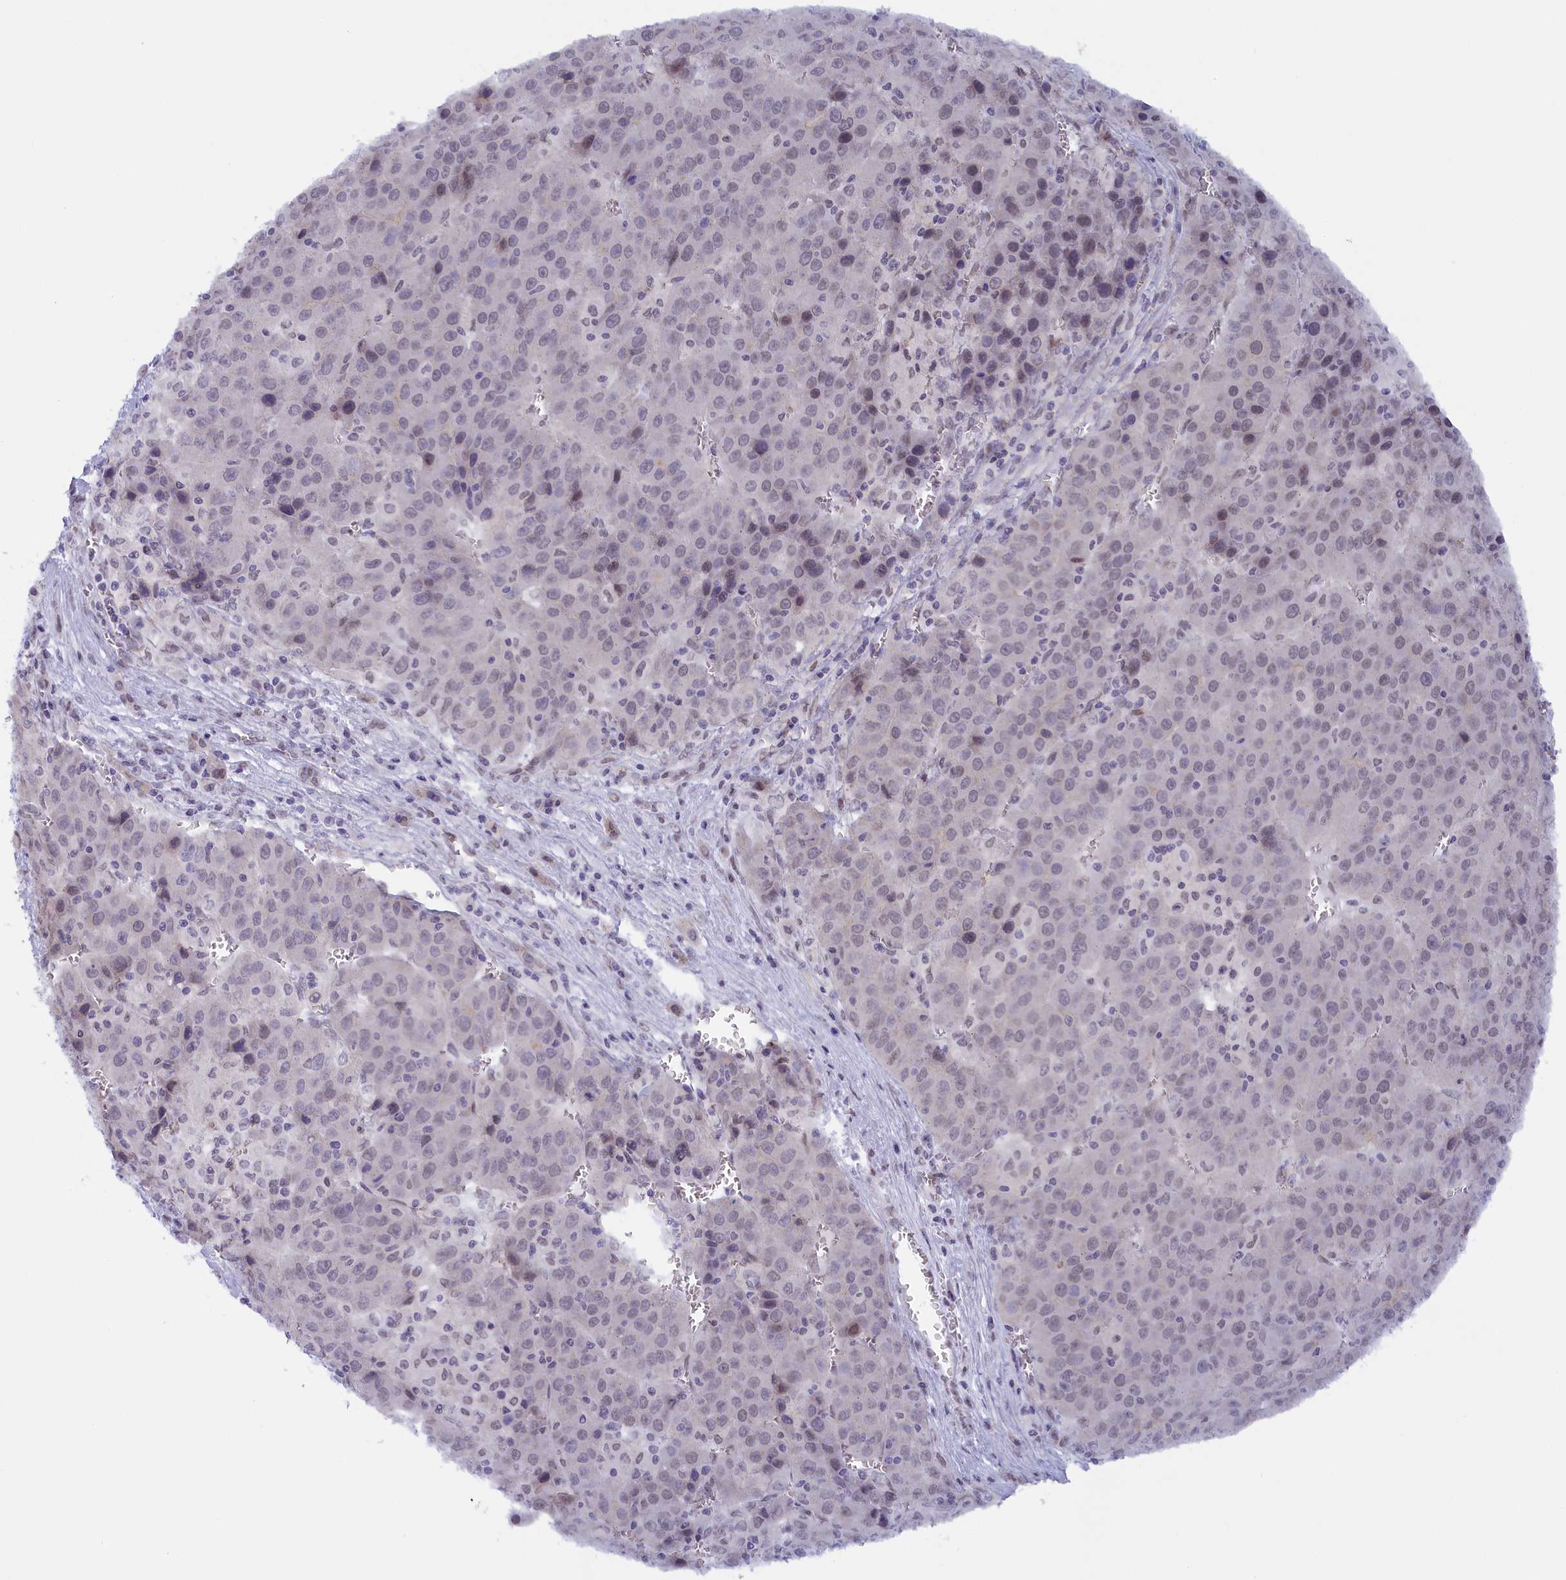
{"staining": {"intensity": "weak", "quantity": "25%-75%", "location": "nuclear"}, "tissue": "liver cancer", "cell_type": "Tumor cells", "image_type": "cancer", "snomed": [{"axis": "morphology", "description": "Carcinoma, Hepatocellular, NOS"}, {"axis": "topography", "description": "Liver"}], "caption": "Human liver cancer stained with a brown dye reveals weak nuclear positive expression in approximately 25%-75% of tumor cells.", "gene": "SEC31B", "patient": {"sex": "female", "age": 53}}